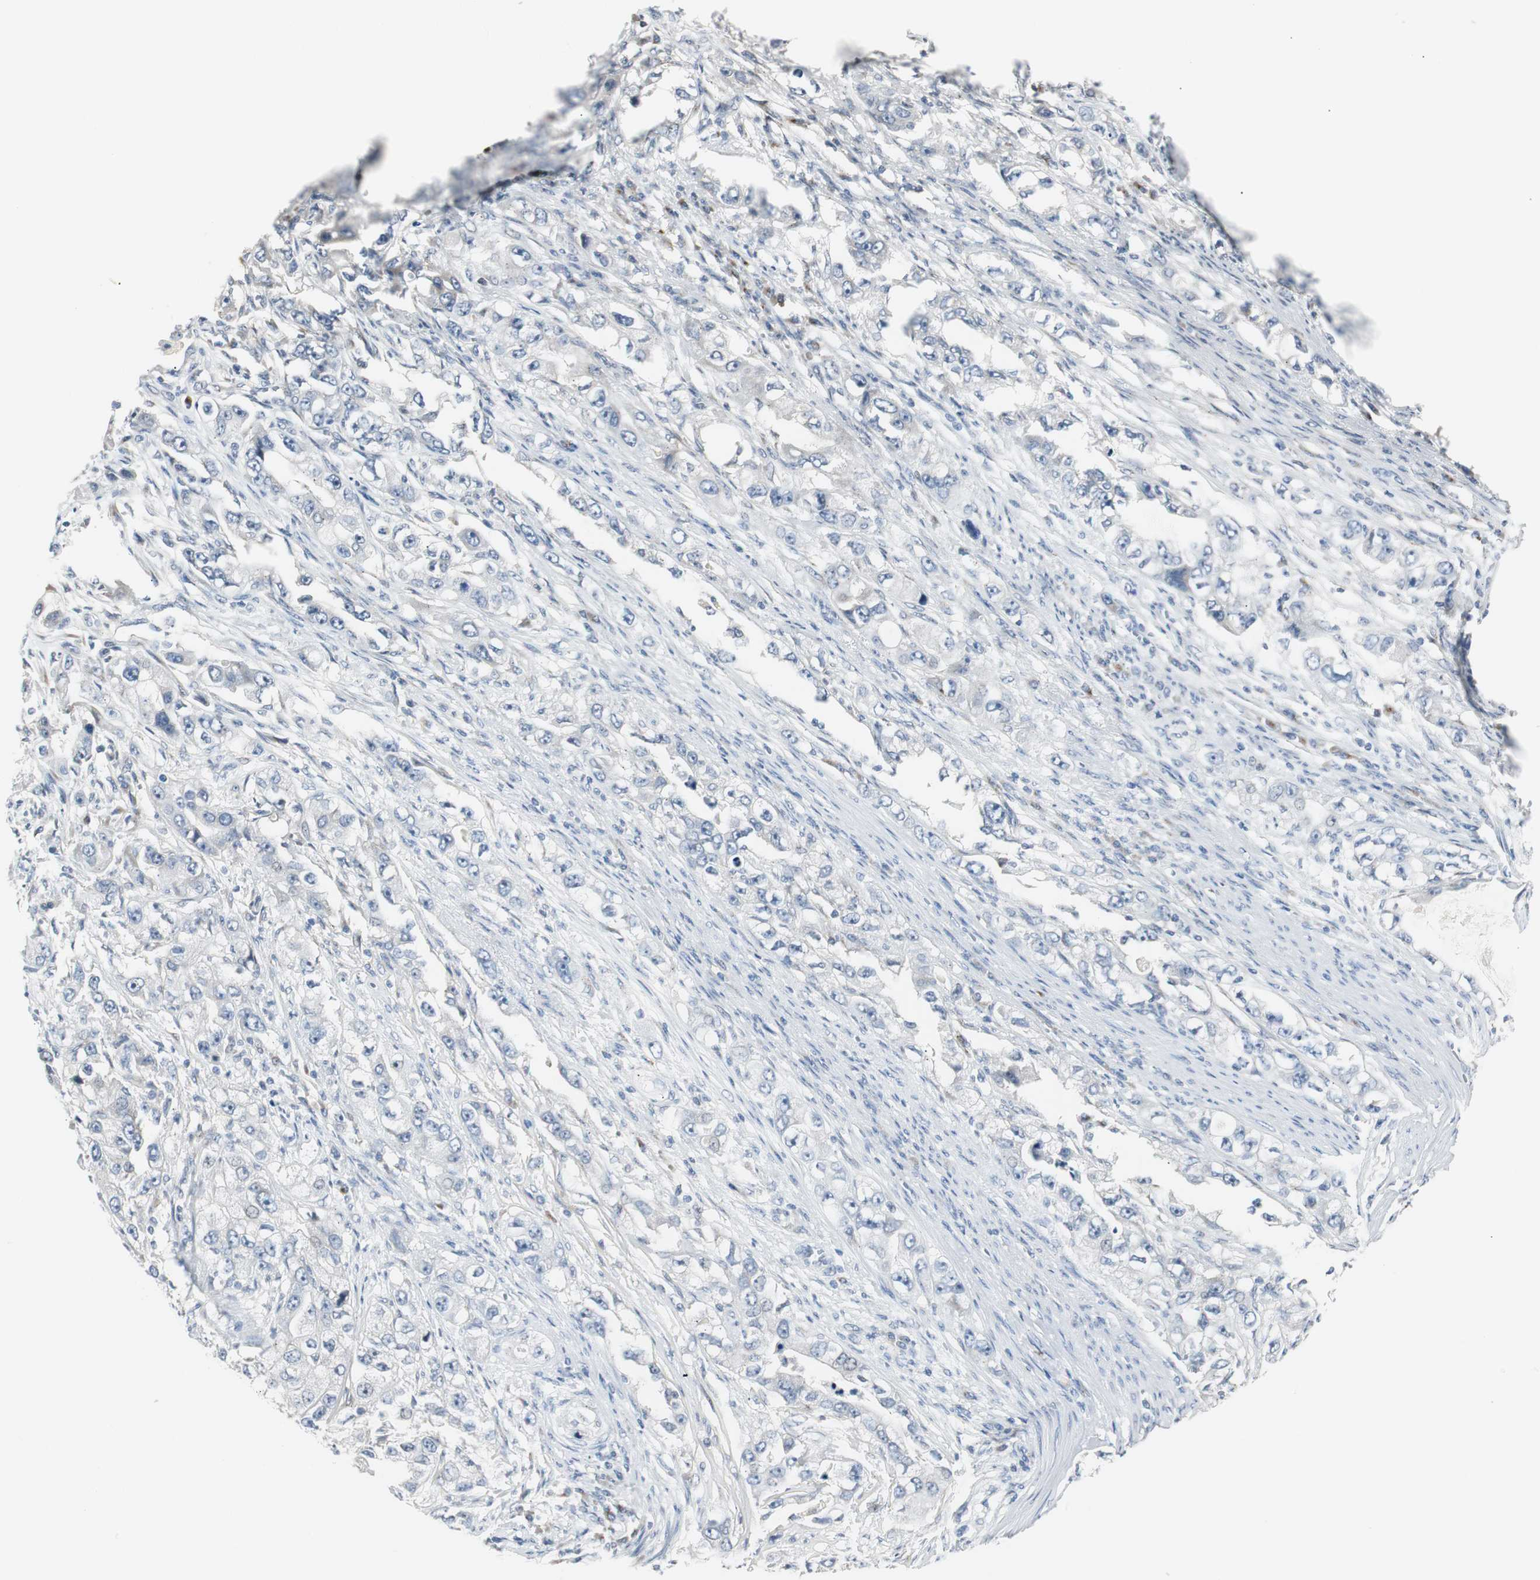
{"staining": {"intensity": "negative", "quantity": "none", "location": "none"}, "tissue": "stomach cancer", "cell_type": "Tumor cells", "image_type": "cancer", "snomed": [{"axis": "morphology", "description": "Adenocarcinoma, NOS"}, {"axis": "topography", "description": "Stomach, lower"}], "caption": "IHC image of neoplastic tissue: stomach cancer stained with DAB exhibits no significant protein expression in tumor cells.", "gene": "SOX30", "patient": {"sex": "female", "age": 93}}